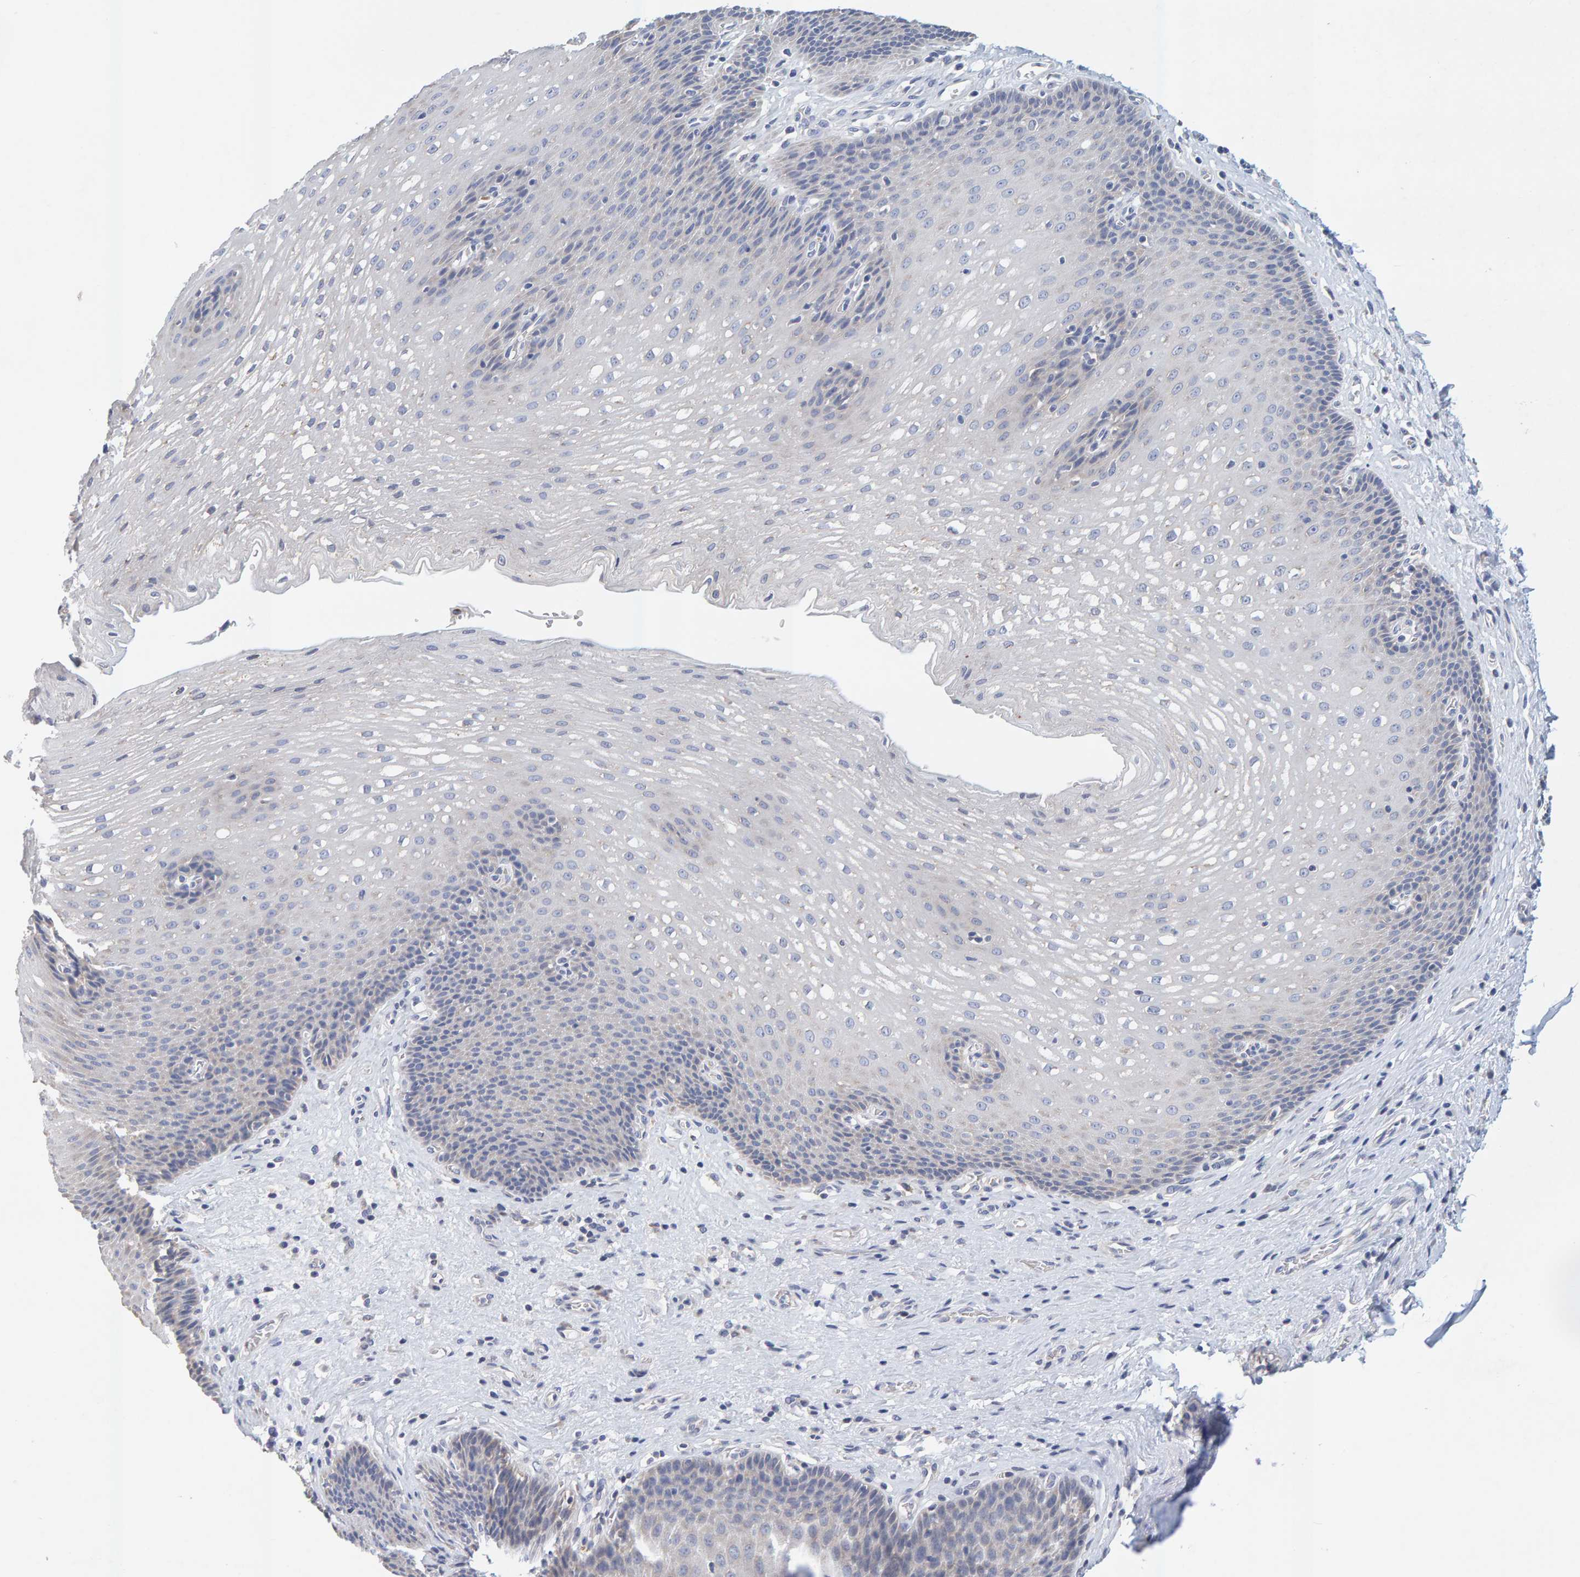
{"staining": {"intensity": "weak", "quantity": "<25%", "location": "cytoplasmic/membranous"}, "tissue": "esophagus", "cell_type": "Squamous epithelial cells", "image_type": "normal", "snomed": [{"axis": "morphology", "description": "Normal tissue, NOS"}, {"axis": "topography", "description": "Esophagus"}], "caption": "There is no significant expression in squamous epithelial cells of esophagus. (Brightfield microscopy of DAB immunohistochemistry at high magnification).", "gene": "SGPL1", "patient": {"sex": "male", "age": 48}}